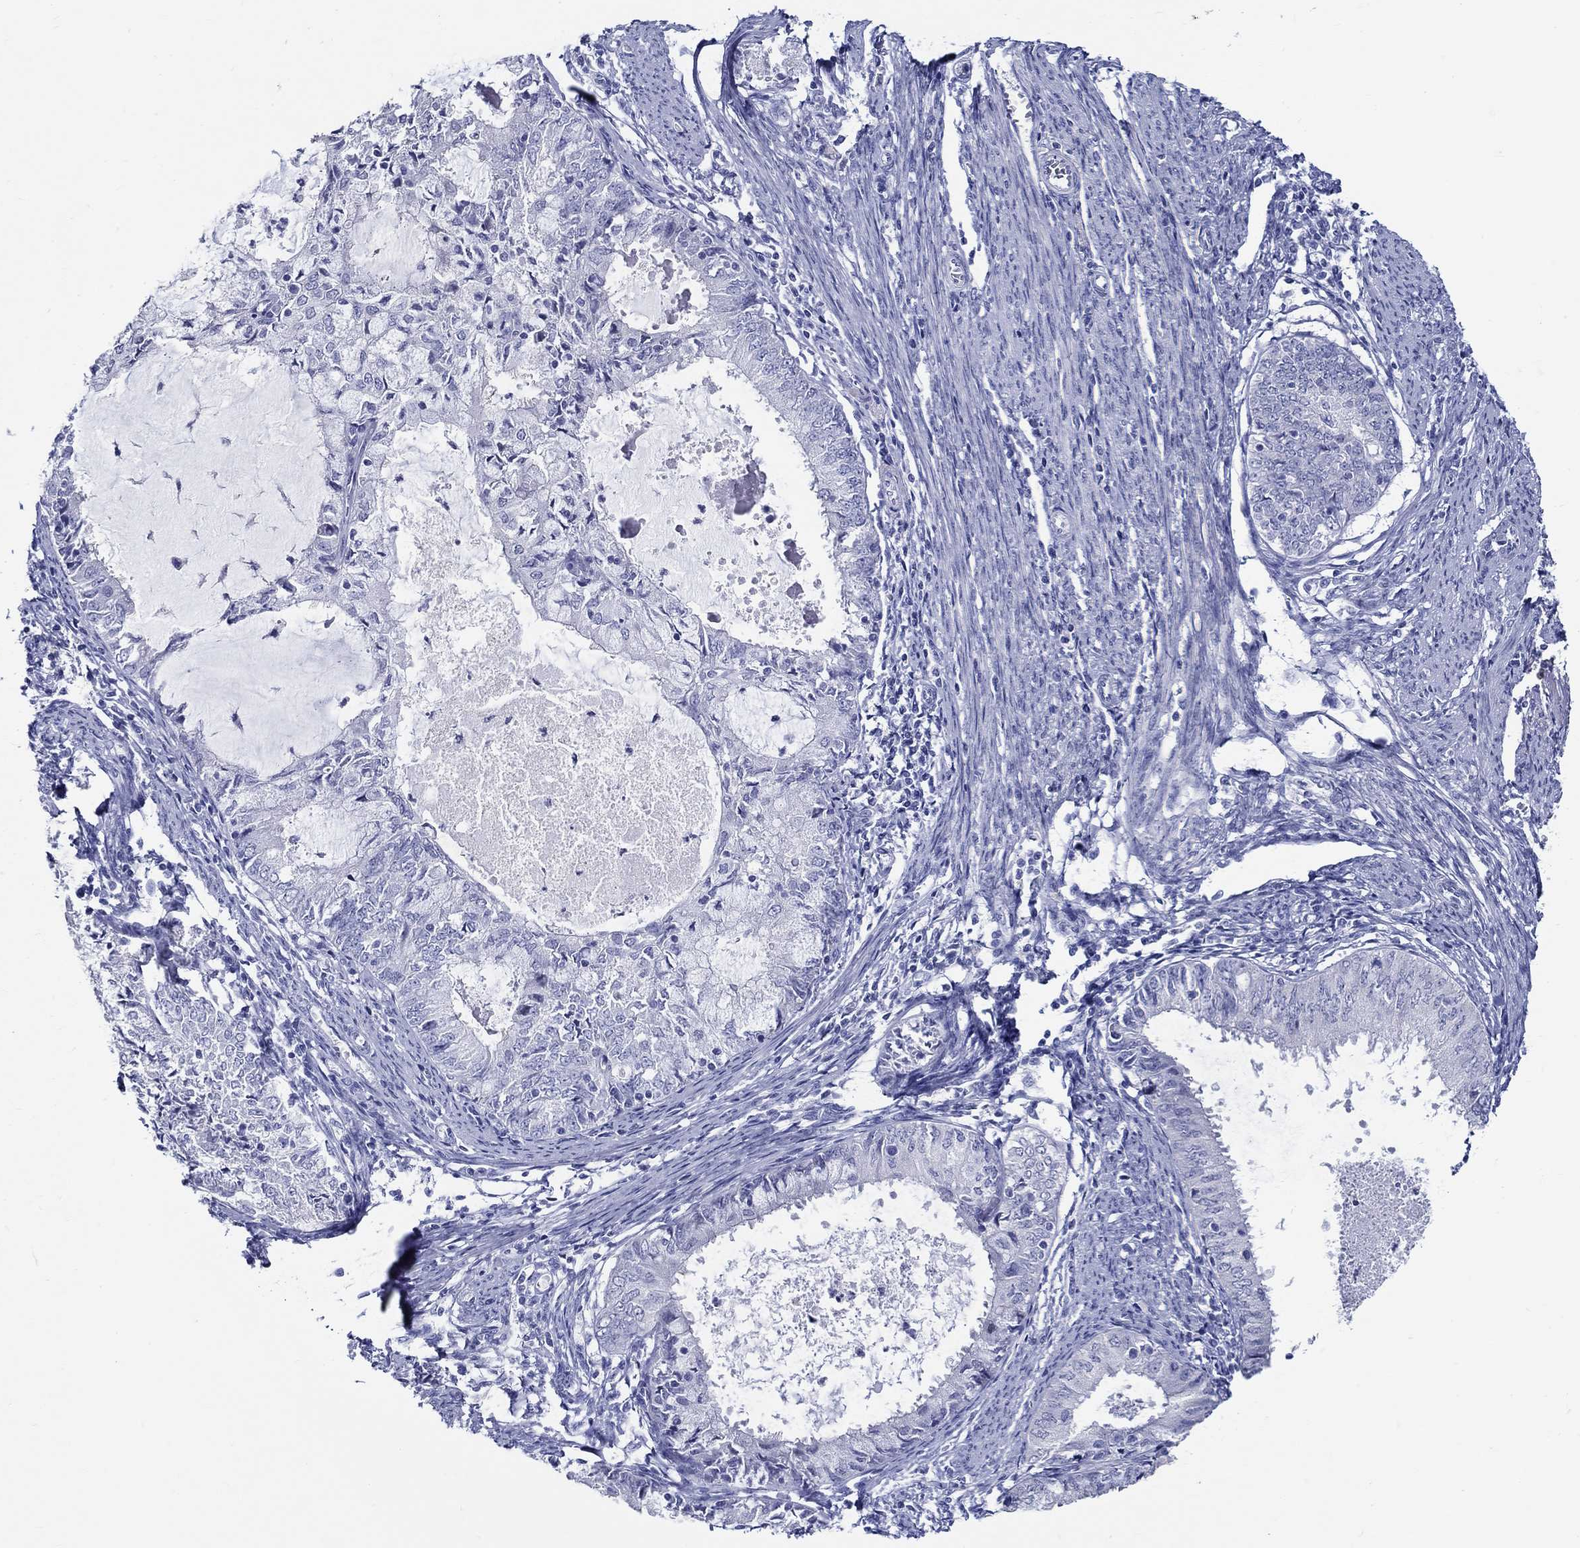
{"staining": {"intensity": "negative", "quantity": "none", "location": "none"}, "tissue": "endometrial cancer", "cell_type": "Tumor cells", "image_type": "cancer", "snomed": [{"axis": "morphology", "description": "Adenocarcinoma, NOS"}, {"axis": "topography", "description": "Endometrium"}], "caption": "Human endometrial cancer (adenocarcinoma) stained for a protein using immunohistochemistry reveals no staining in tumor cells.", "gene": "CRYGS", "patient": {"sex": "female", "age": 57}}